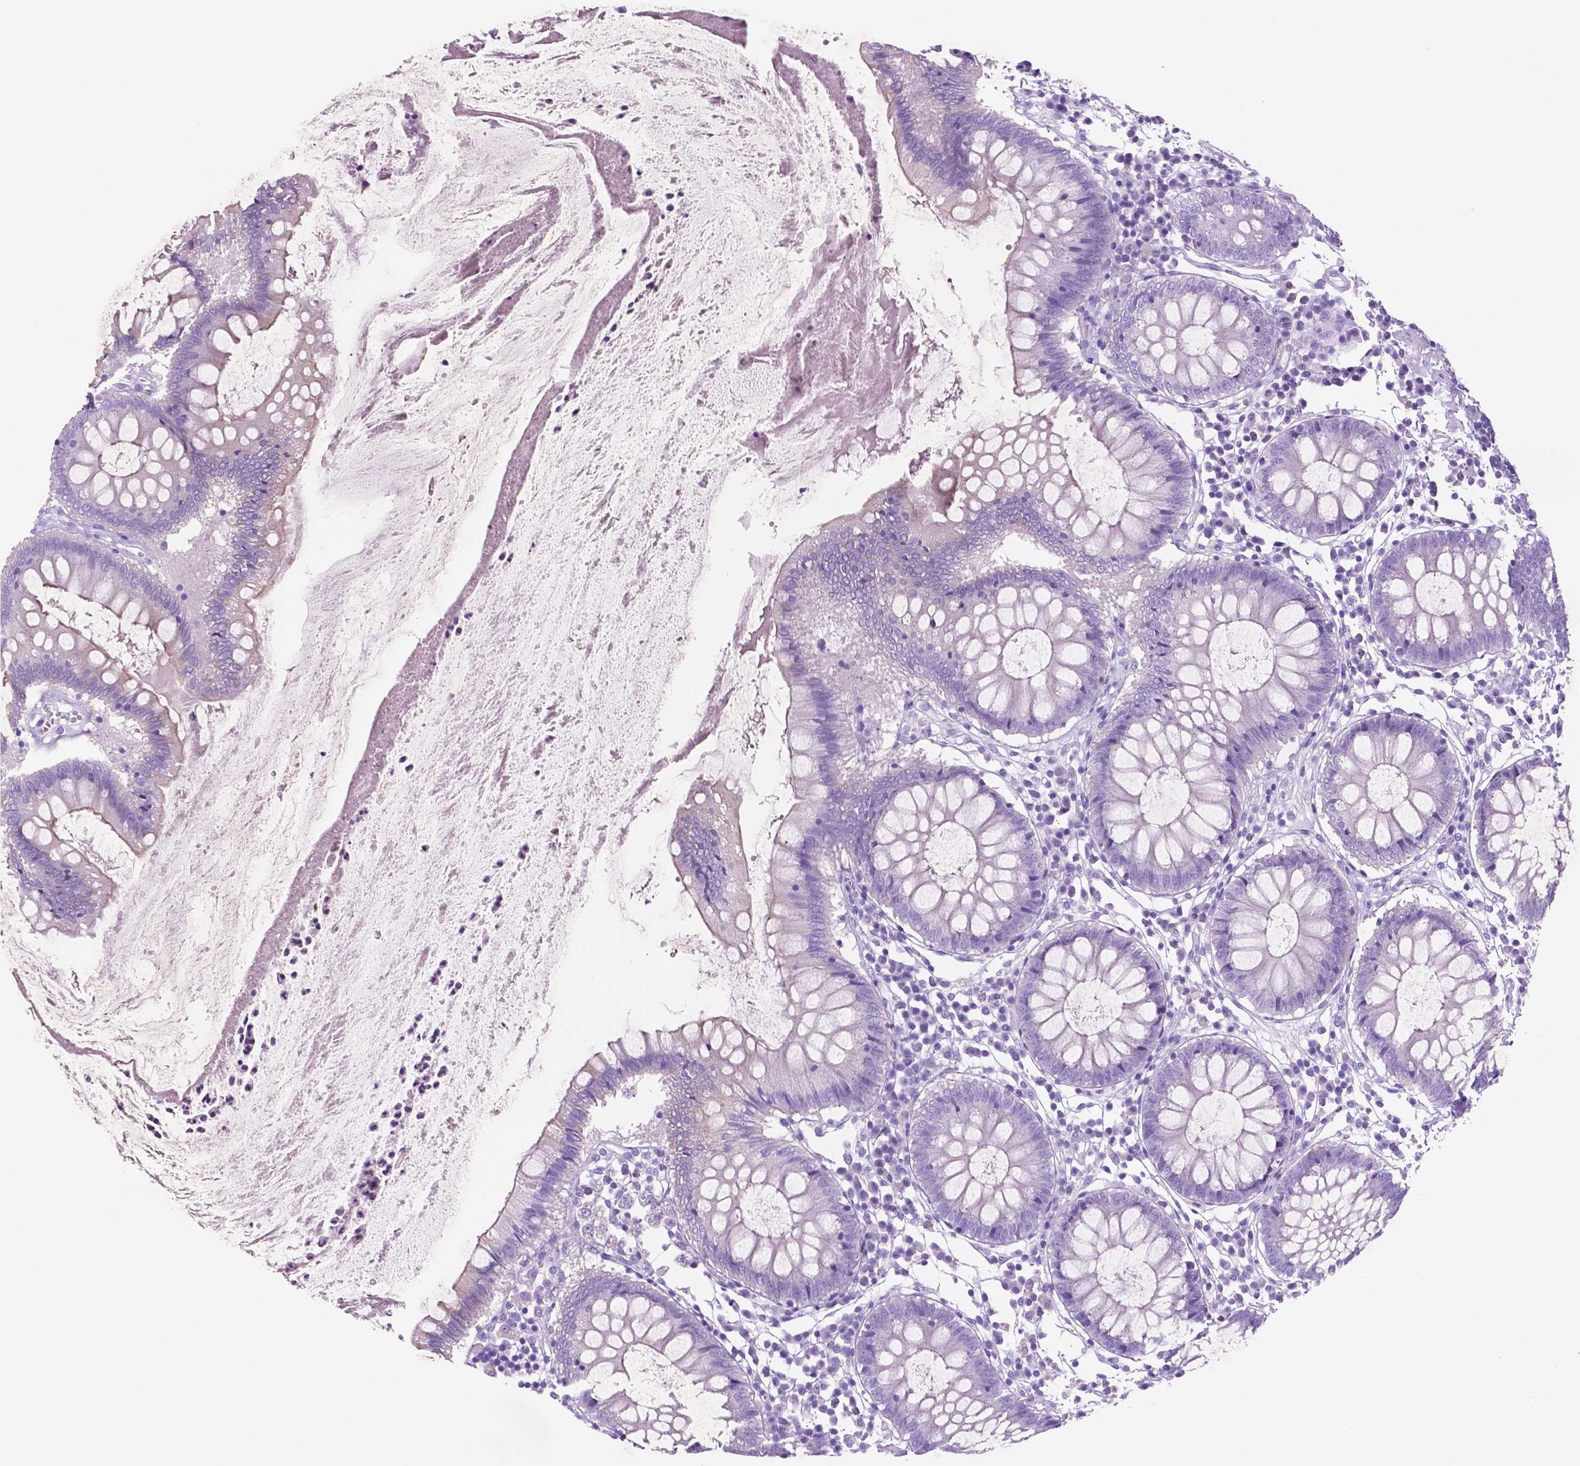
{"staining": {"intensity": "negative", "quantity": "none", "location": "none"}, "tissue": "colon", "cell_type": "Endothelial cells", "image_type": "normal", "snomed": [{"axis": "morphology", "description": "Normal tissue, NOS"}, {"axis": "morphology", "description": "Adenocarcinoma, NOS"}, {"axis": "topography", "description": "Colon"}], "caption": "Protein analysis of benign colon reveals no significant positivity in endothelial cells.", "gene": "POU4F1", "patient": {"sex": "male", "age": 83}}